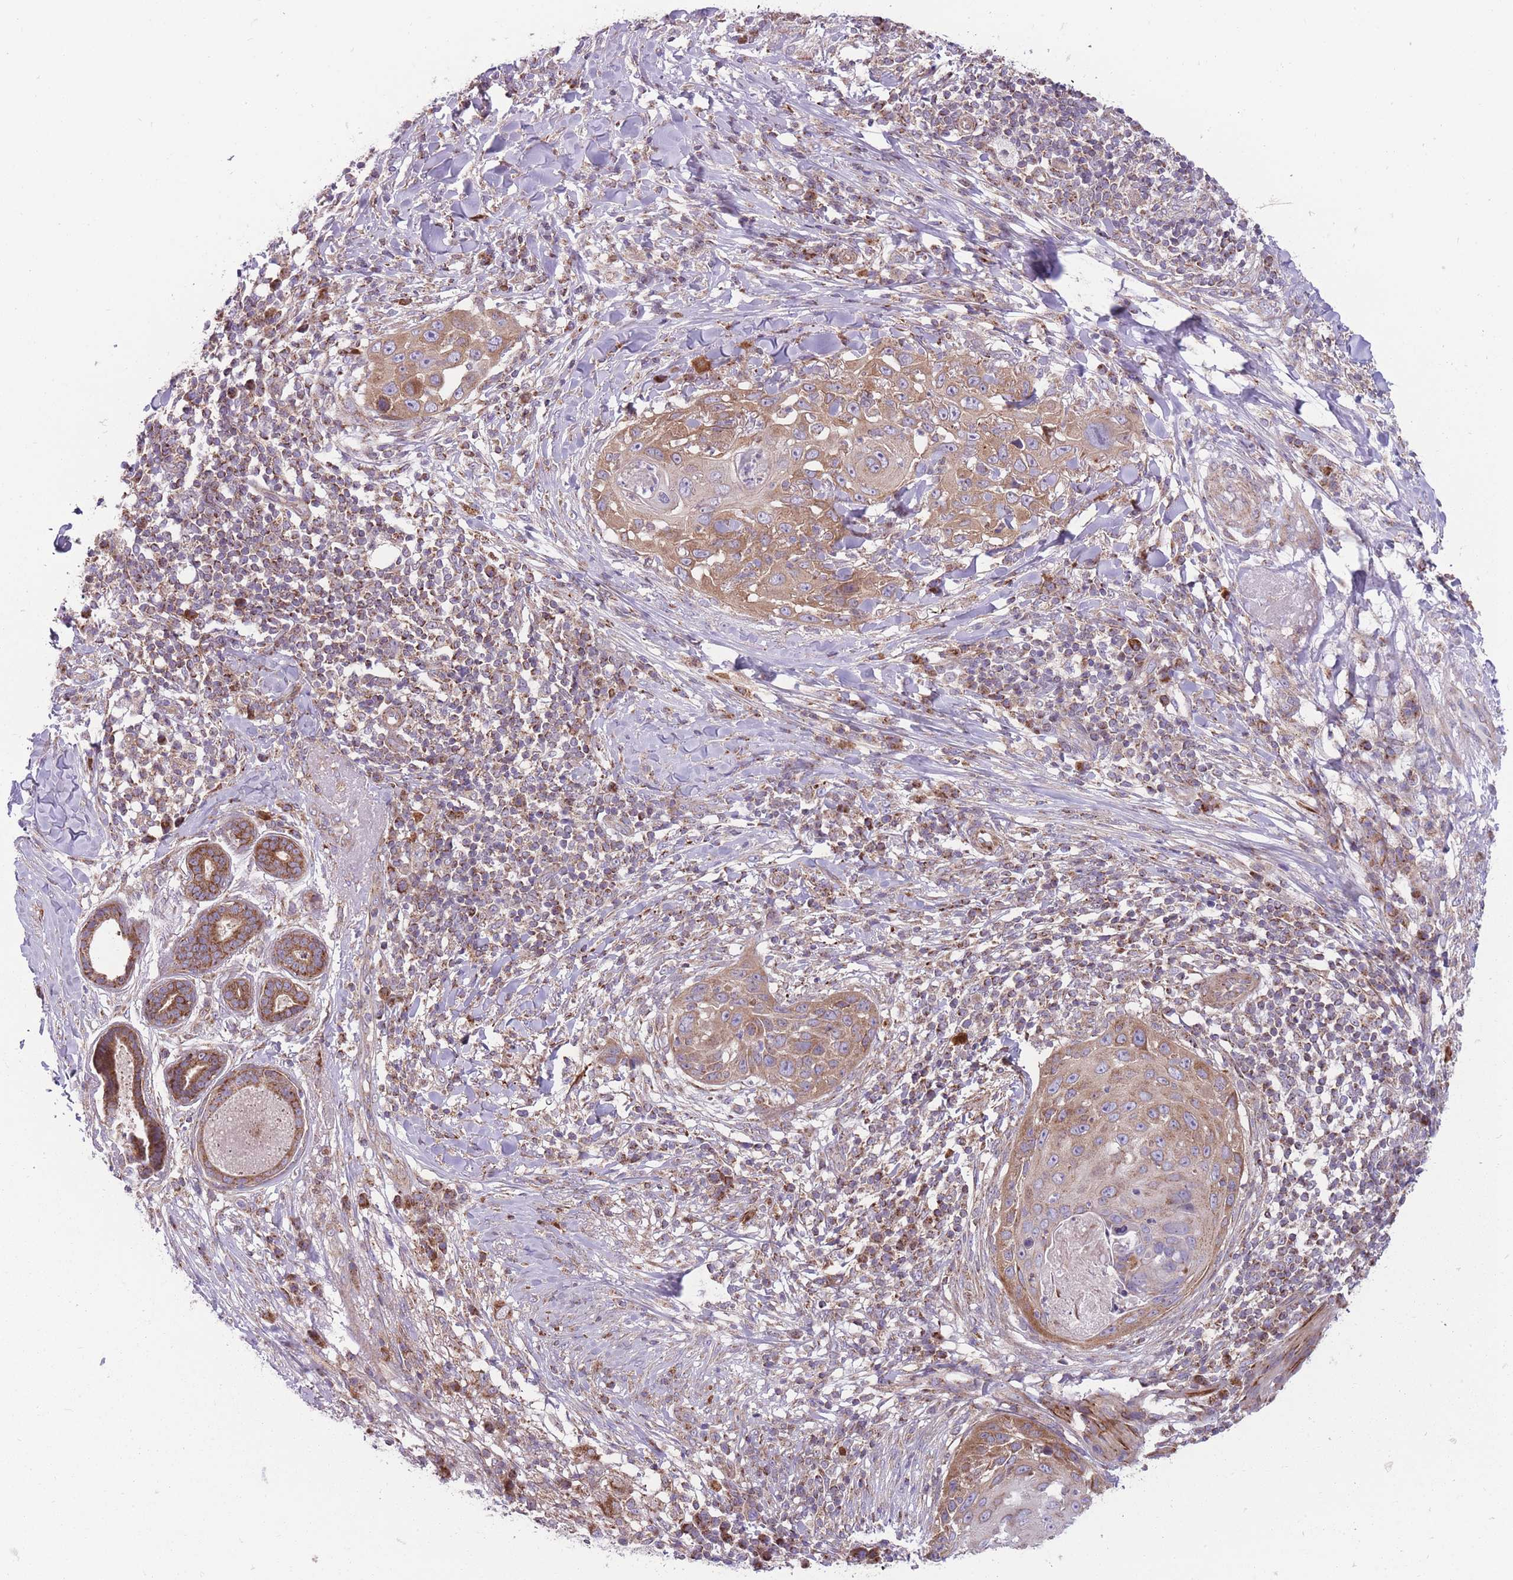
{"staining": {"intensity": "moderate", "quantity": ">75%", "location": "cytoplasmic/membranous"}, "tissue": "skin cancer", "cell_type": "Tumor cells", "image_type": "cancer", "snomed": [{"axis": "morphology", "description": "Squamous cell carcinoma, NOS"}, {"axis": "topography", "description": "Skin"}], "caption": "Skin squamous cell carcinoma tissue exhibits moderate cytoplasmic/membranous staining in approximately >75% of tumor cells, visualized by immunohistochemistry. (DAB IHC, brown staining for protein, blue staining for nuclei).", "gene": "ANKRD10", "patient": {"sex": "female", "age": 44}}